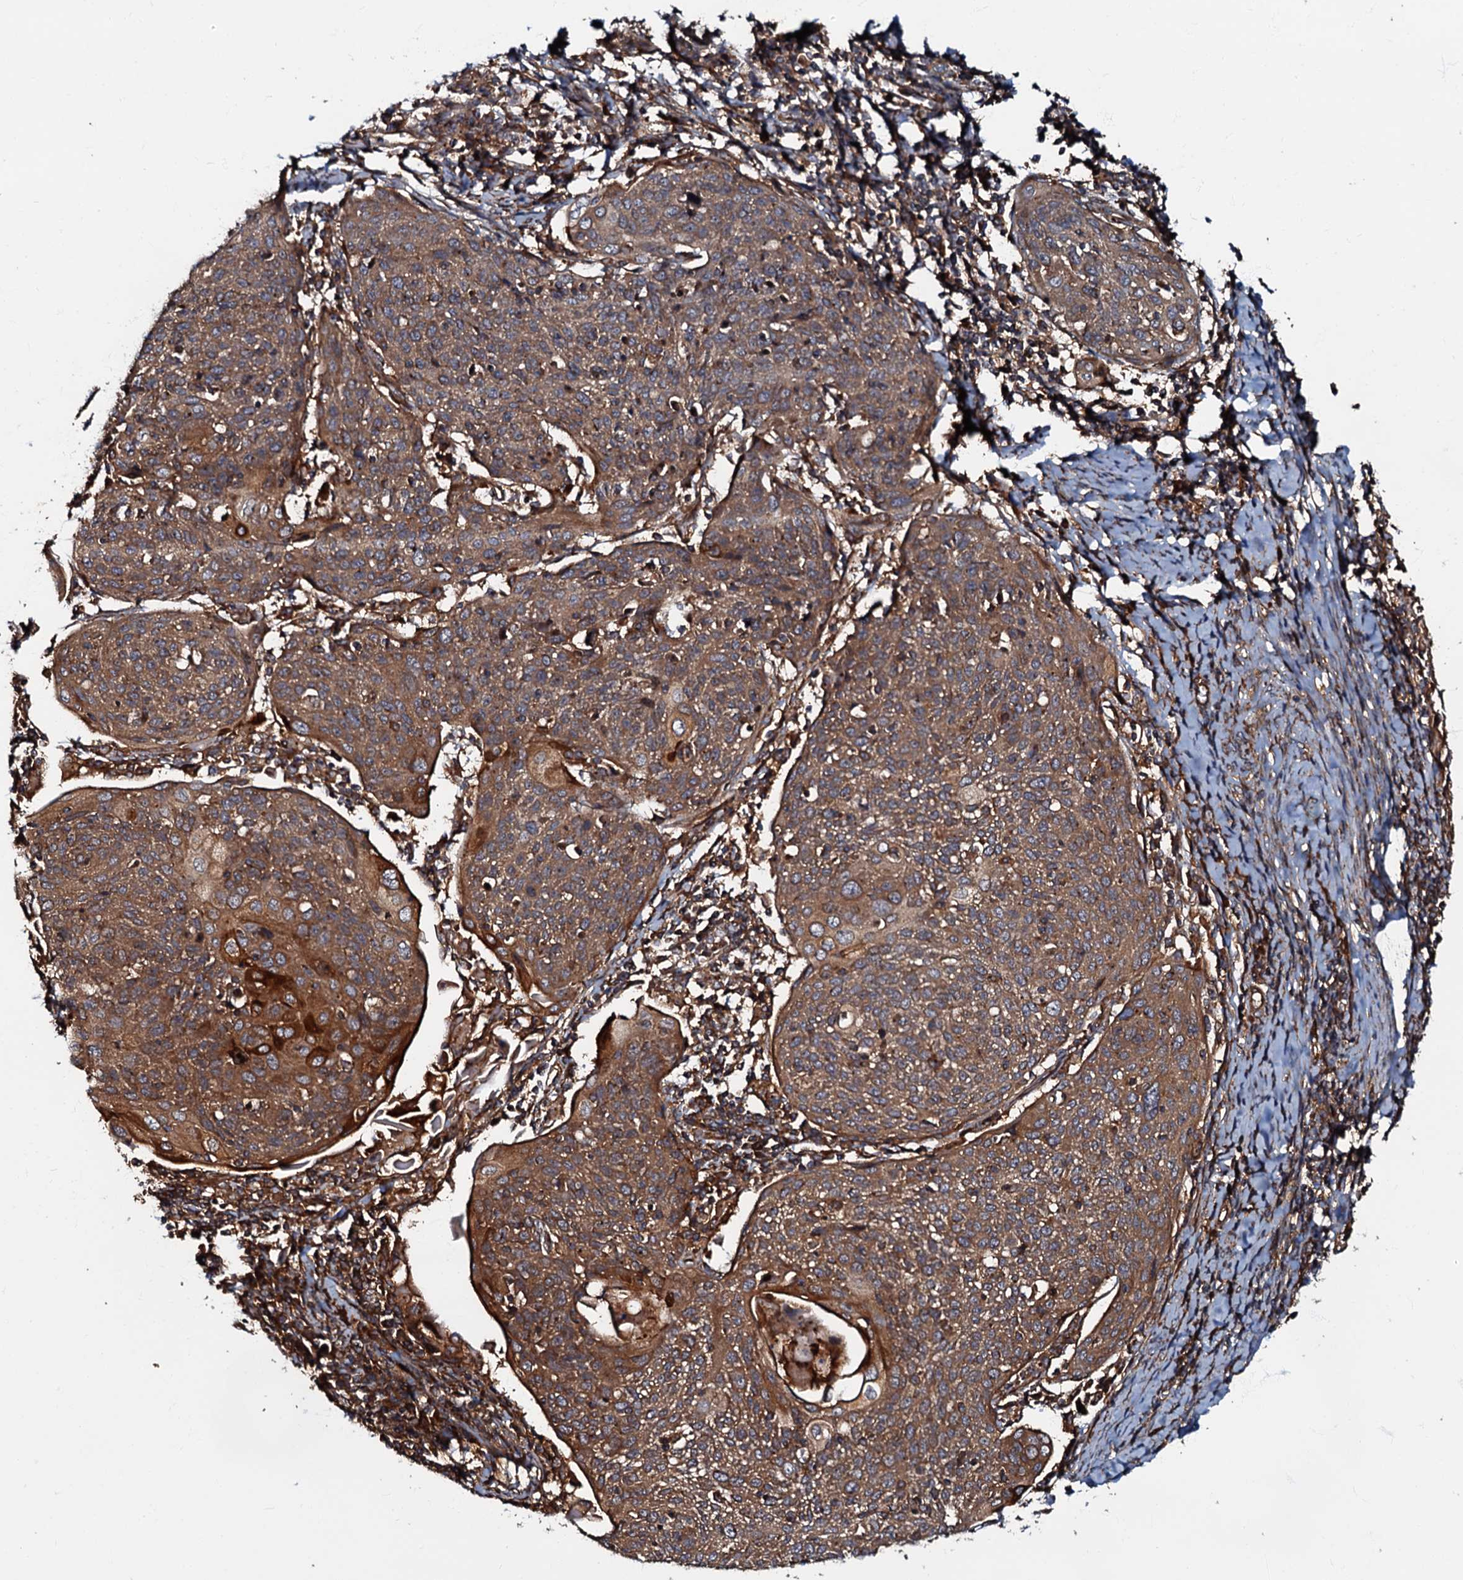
{"staining": {"intensity": "moderate", "quantity": ">75%", "location": "cytoplasmic/membranous"}, "tissue": "cervical cancer", "cell_type": "Tumor cells", "image_type": "cancer", "snomed": [{"axis": "morphology", "description": "Squamous cell carcinoma, NOS"}, {"axis": "topography", "description": "Cervix"}], "caption": "Cervical cancer stained with a brown dye demonstrates moderate cytoplasmic/membranous positive positivity in about >75% of tumor cells.", "gene": "BLOC1S6", "patient": {"sex": "female", "age": 67}}